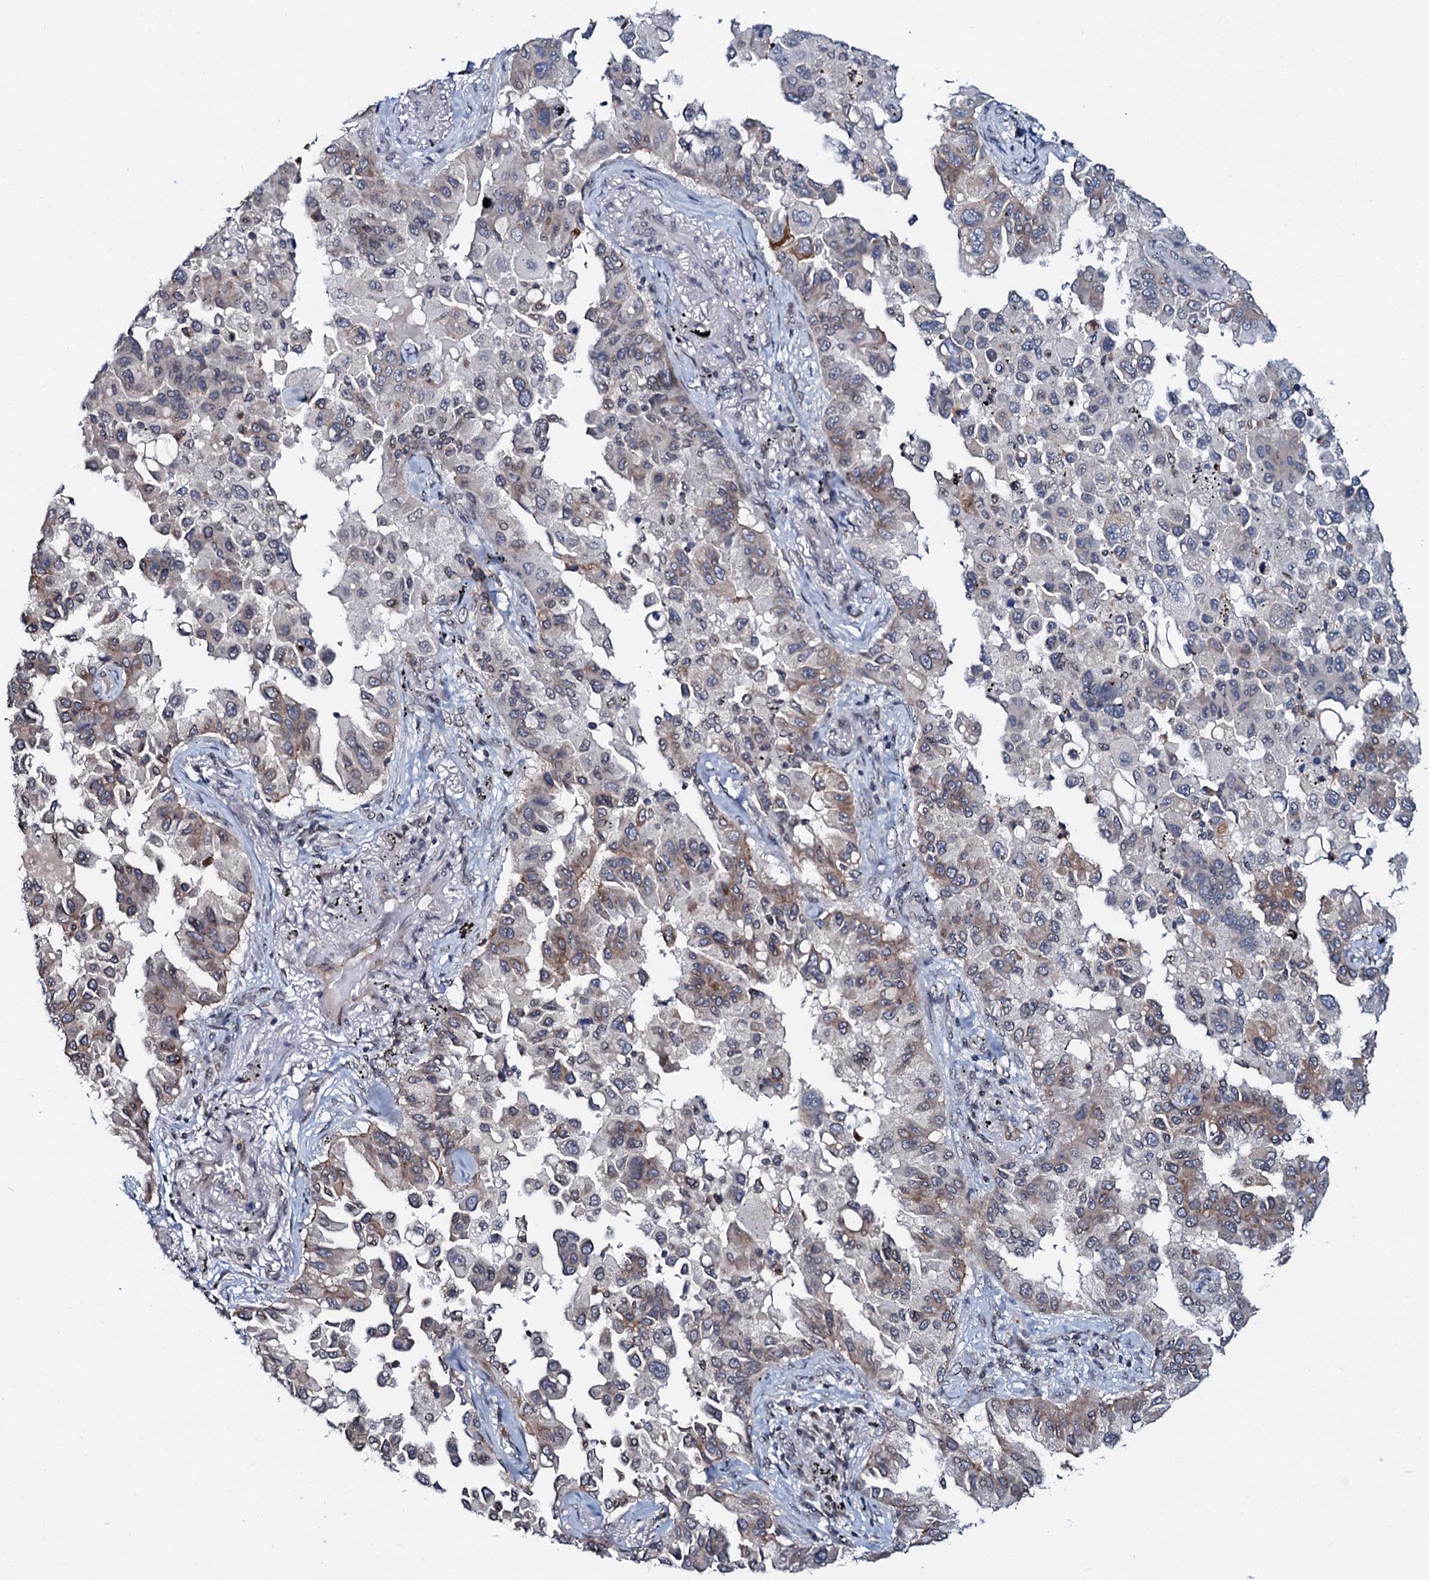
{"staining": {"intensity": "weak", "quantity": "<25%", "location": "cytoplasmic/membranous"}, "tissue": "lung cancer", "cell_type": "Tumor cells", "image_type": "cancer", "snomed": [{"axis": "morphology", "description": "Adenocarcinoma, NOS"}, {"axis": "topography", "description": "Lung"}], "caption": "High magnification brightfield microscopy of lung adenocarcinoma stained with DAB (brown) and counterstained with hematoxylin (blue): tumor cells show no significant positivity.", "gene": "SNTA1", "patient": {"sex": "female", "age": 67}}